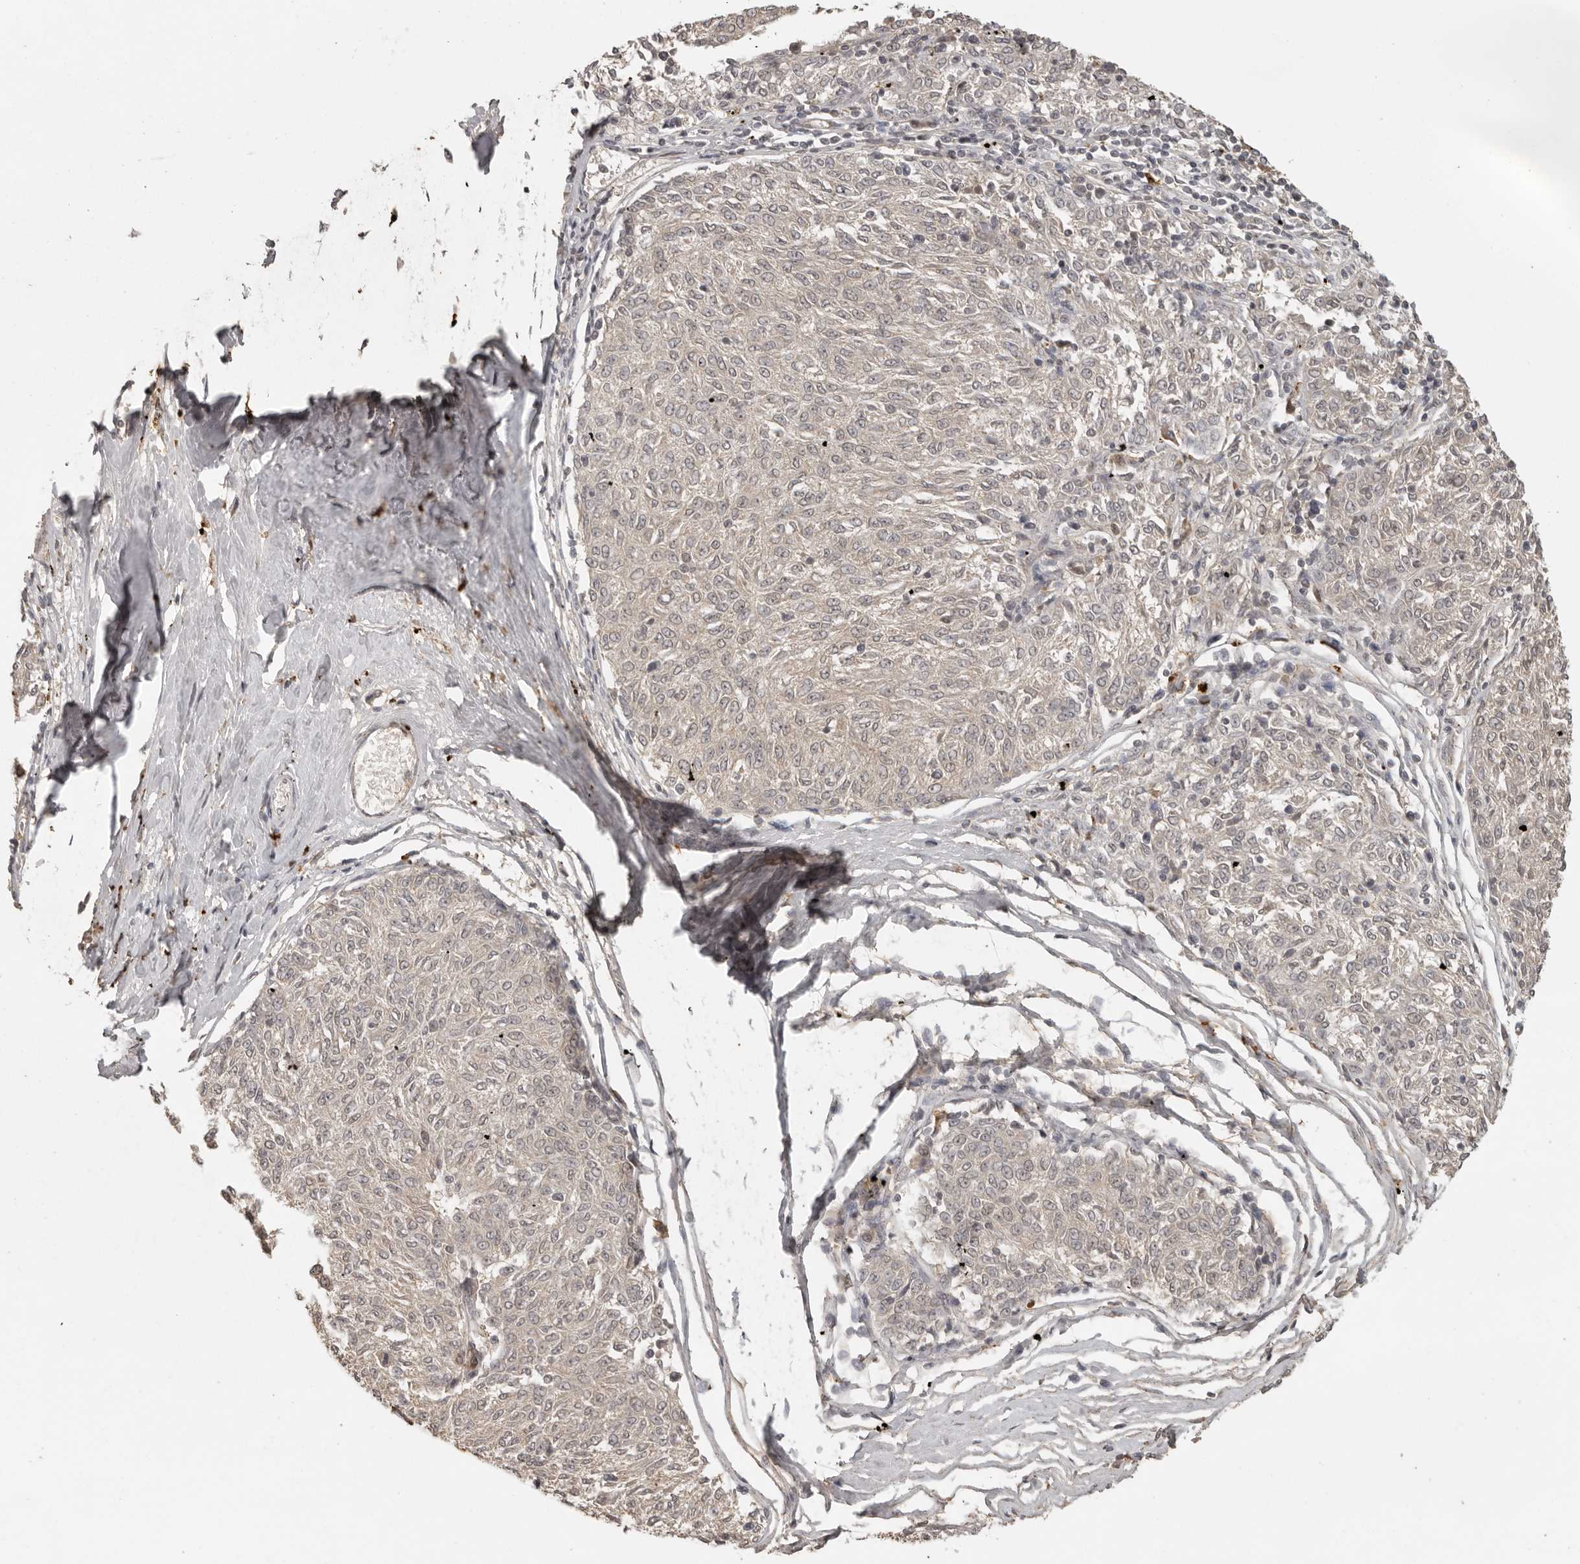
{"staining": {"intensity": "negative", "quantity": "none", "location": "none"}, "tissue": "melanoma", "cell_type": "Tumor cells", "image_type": "cancer", "snomed": [{"axis": "morphology", "description": "Malignant melanoma, NOS"}, {"axis": "topography", "description": "Skin"}], "caption": "A high-resolution micrograph shows IHC staining of melanoma, which reveals no significant staining in tumor cells.", "gene": "CTF1", "patient": {"sex": "female", "age": 72}}